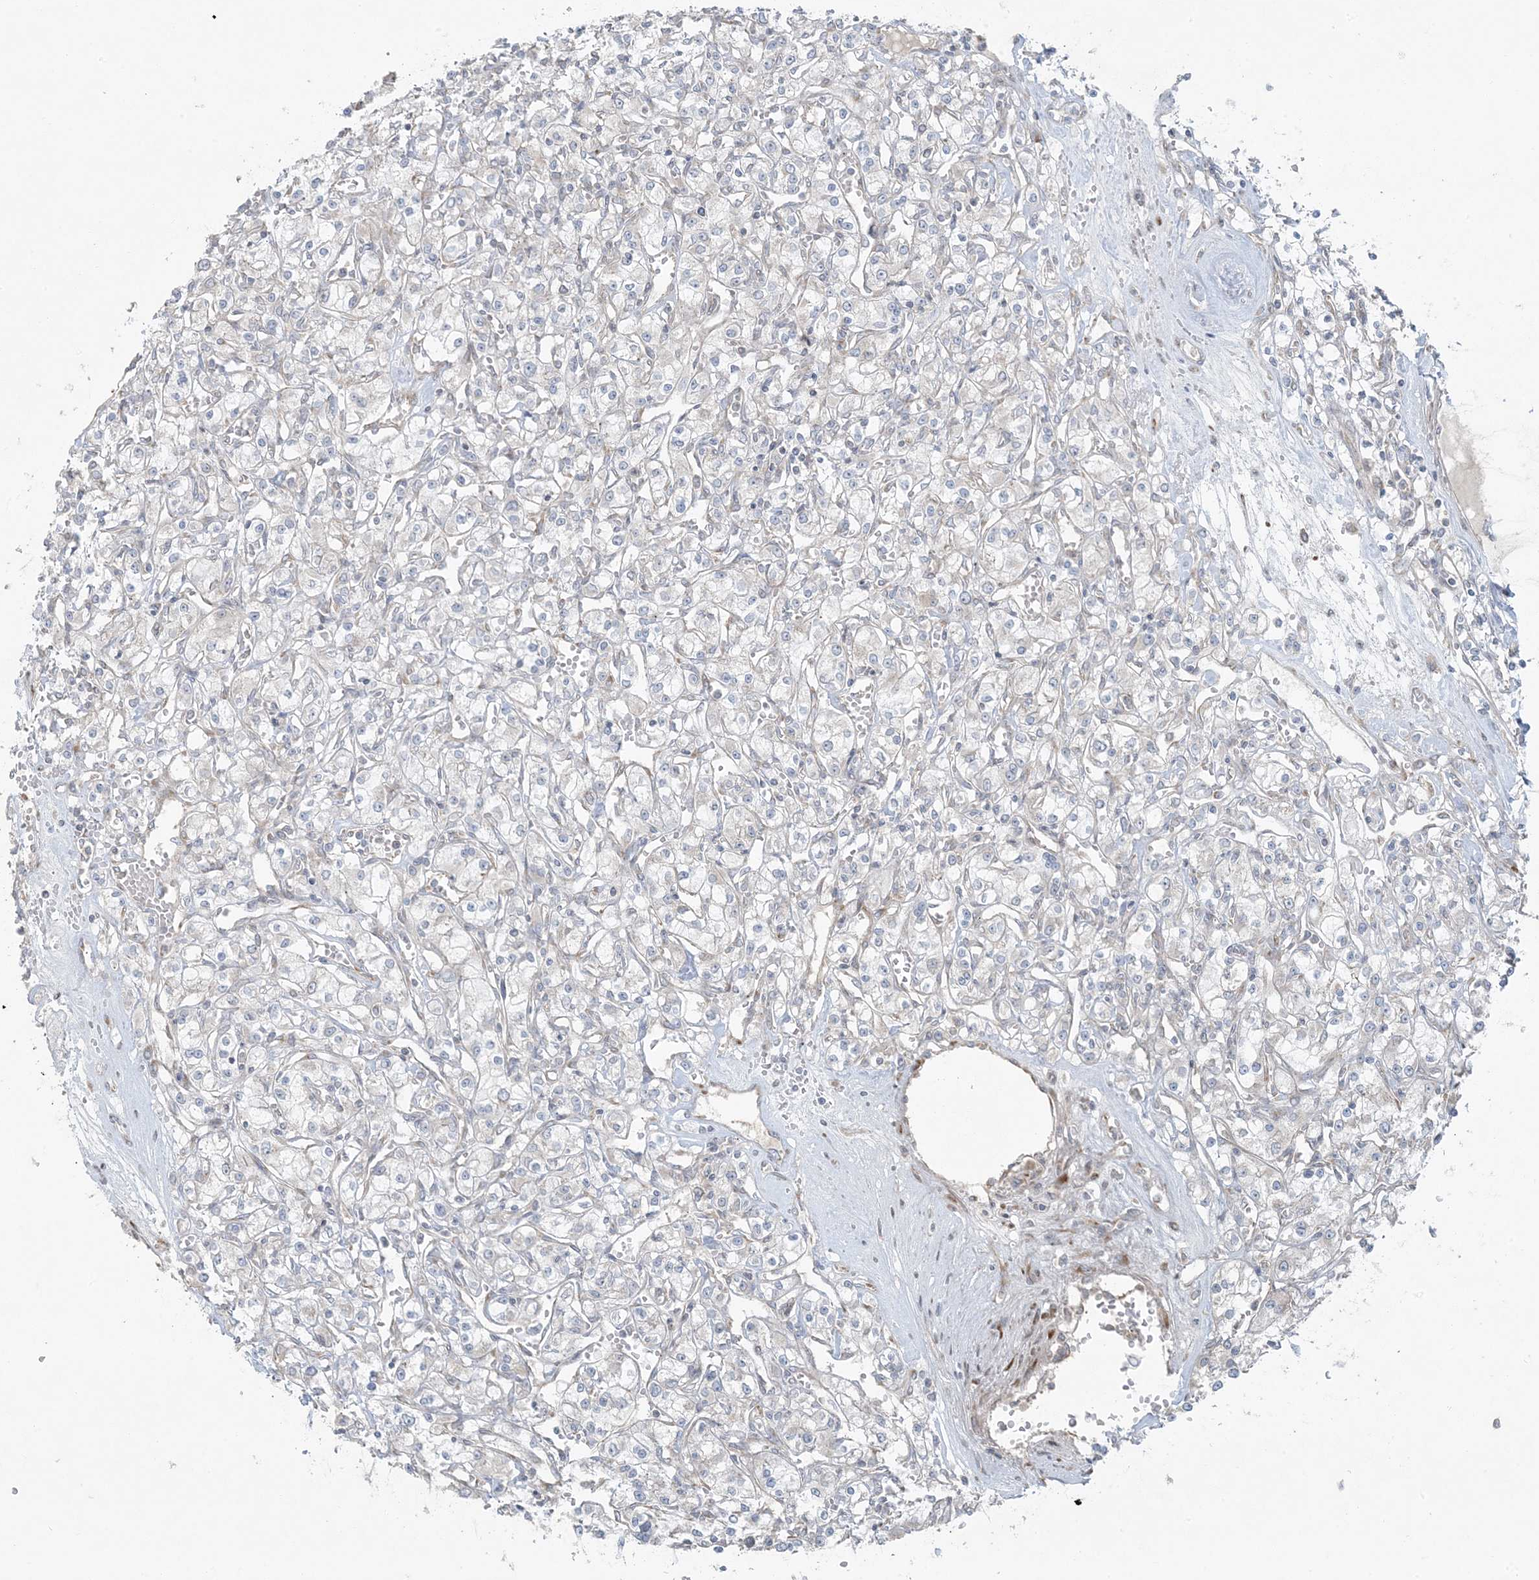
{"staining": {"intensity": "negative", "quantity": "none", "location": "none"}, "tissue": "renal cancer", "cell_type": "Tumor cells", "image_type": "cancer", "snomed": [{"axis": "morphology", "description": "Adenocarcinoma, NOS"}, {"axis": "topography", "description": "Kidney"}], "caption": "Protein analysis of adenocarcinoma (renal) reveals no significant expression in tumor cells.", "gene": "ZNF263", "patient": {"sex": "female", "age": 59}}